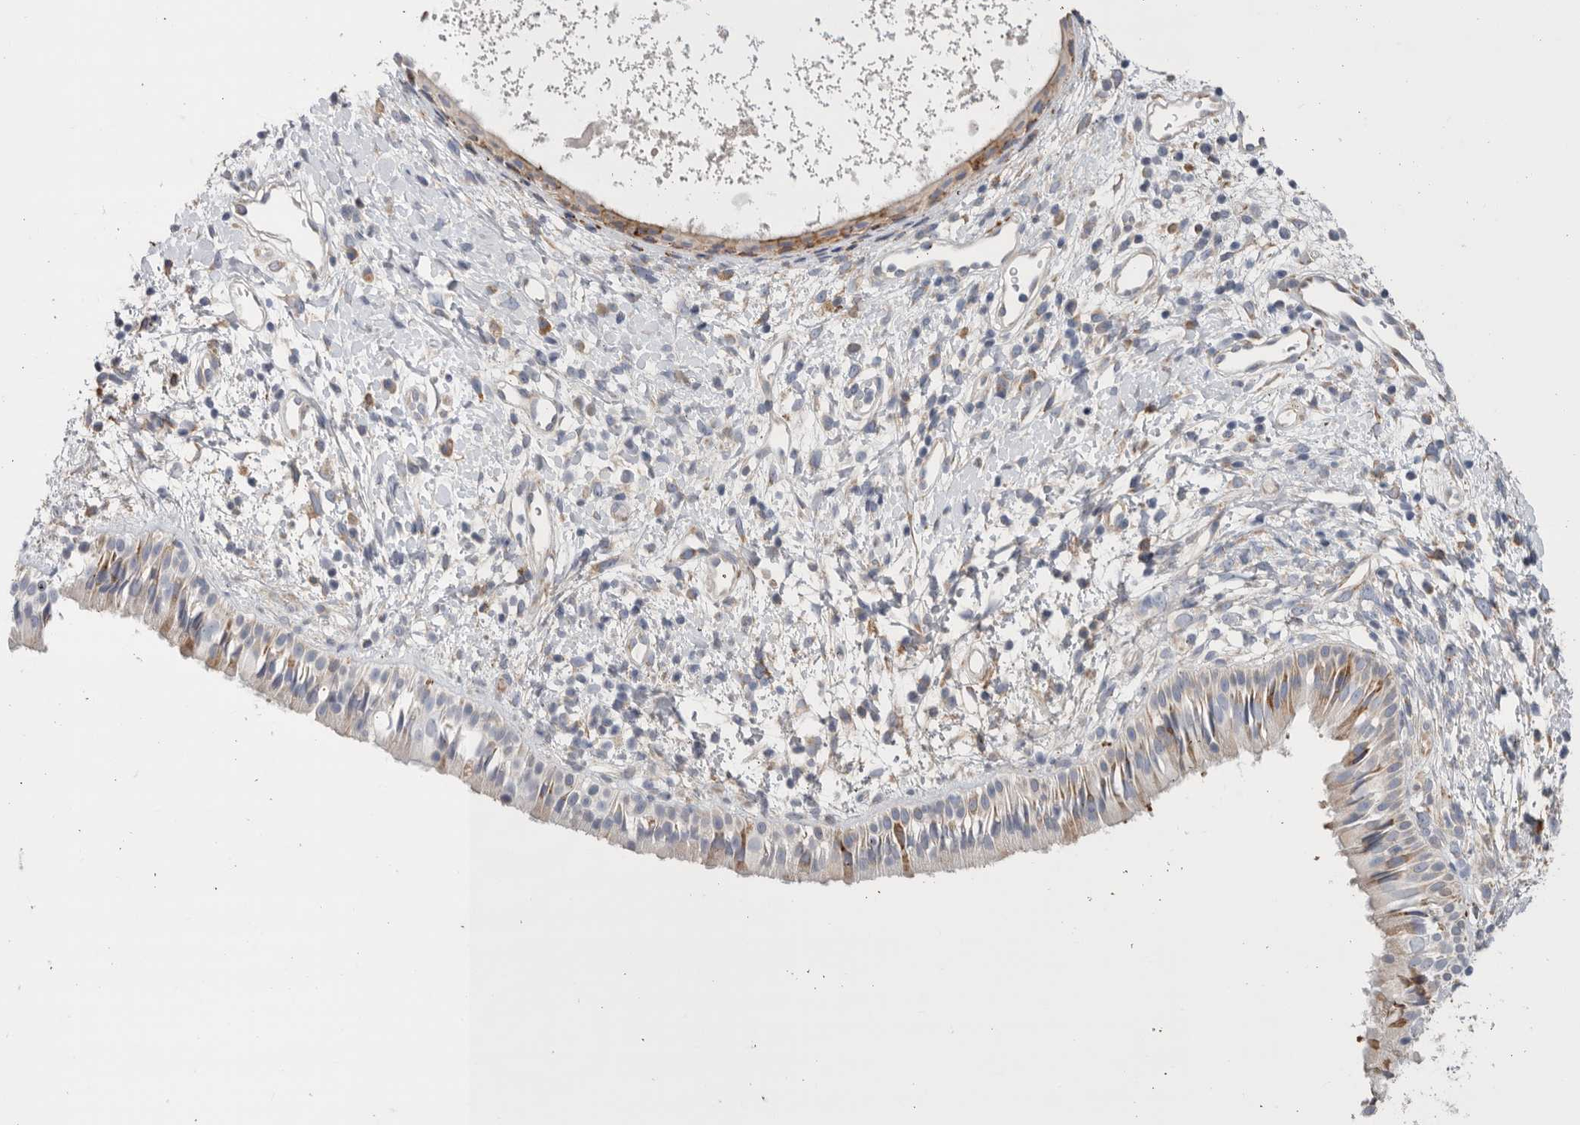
{"staining": {"intensity": "moderate", "quantity": "25%-75%", "location": "cytoplasmic/membranous"}, "tissue": "nasopharynx", "cell_type": "Respiratory epithelial cells", "image_type": "normal", "snomed": [{"axis": "morphology", "description": "Normal tissue, NOS"}, {"axis": "topography", "description": "Nasopharynx"}], "caption": "DAB (3,3'-diaminobenzidine) immunohistochemical staining of benign nasopharynx shows moderate cytoplasmic/membranous protein expression in approximately 25%-75% of respiratory epithelial cells.", "gene": "GANAB", "patient": {"sex": "male", "age": 22}}